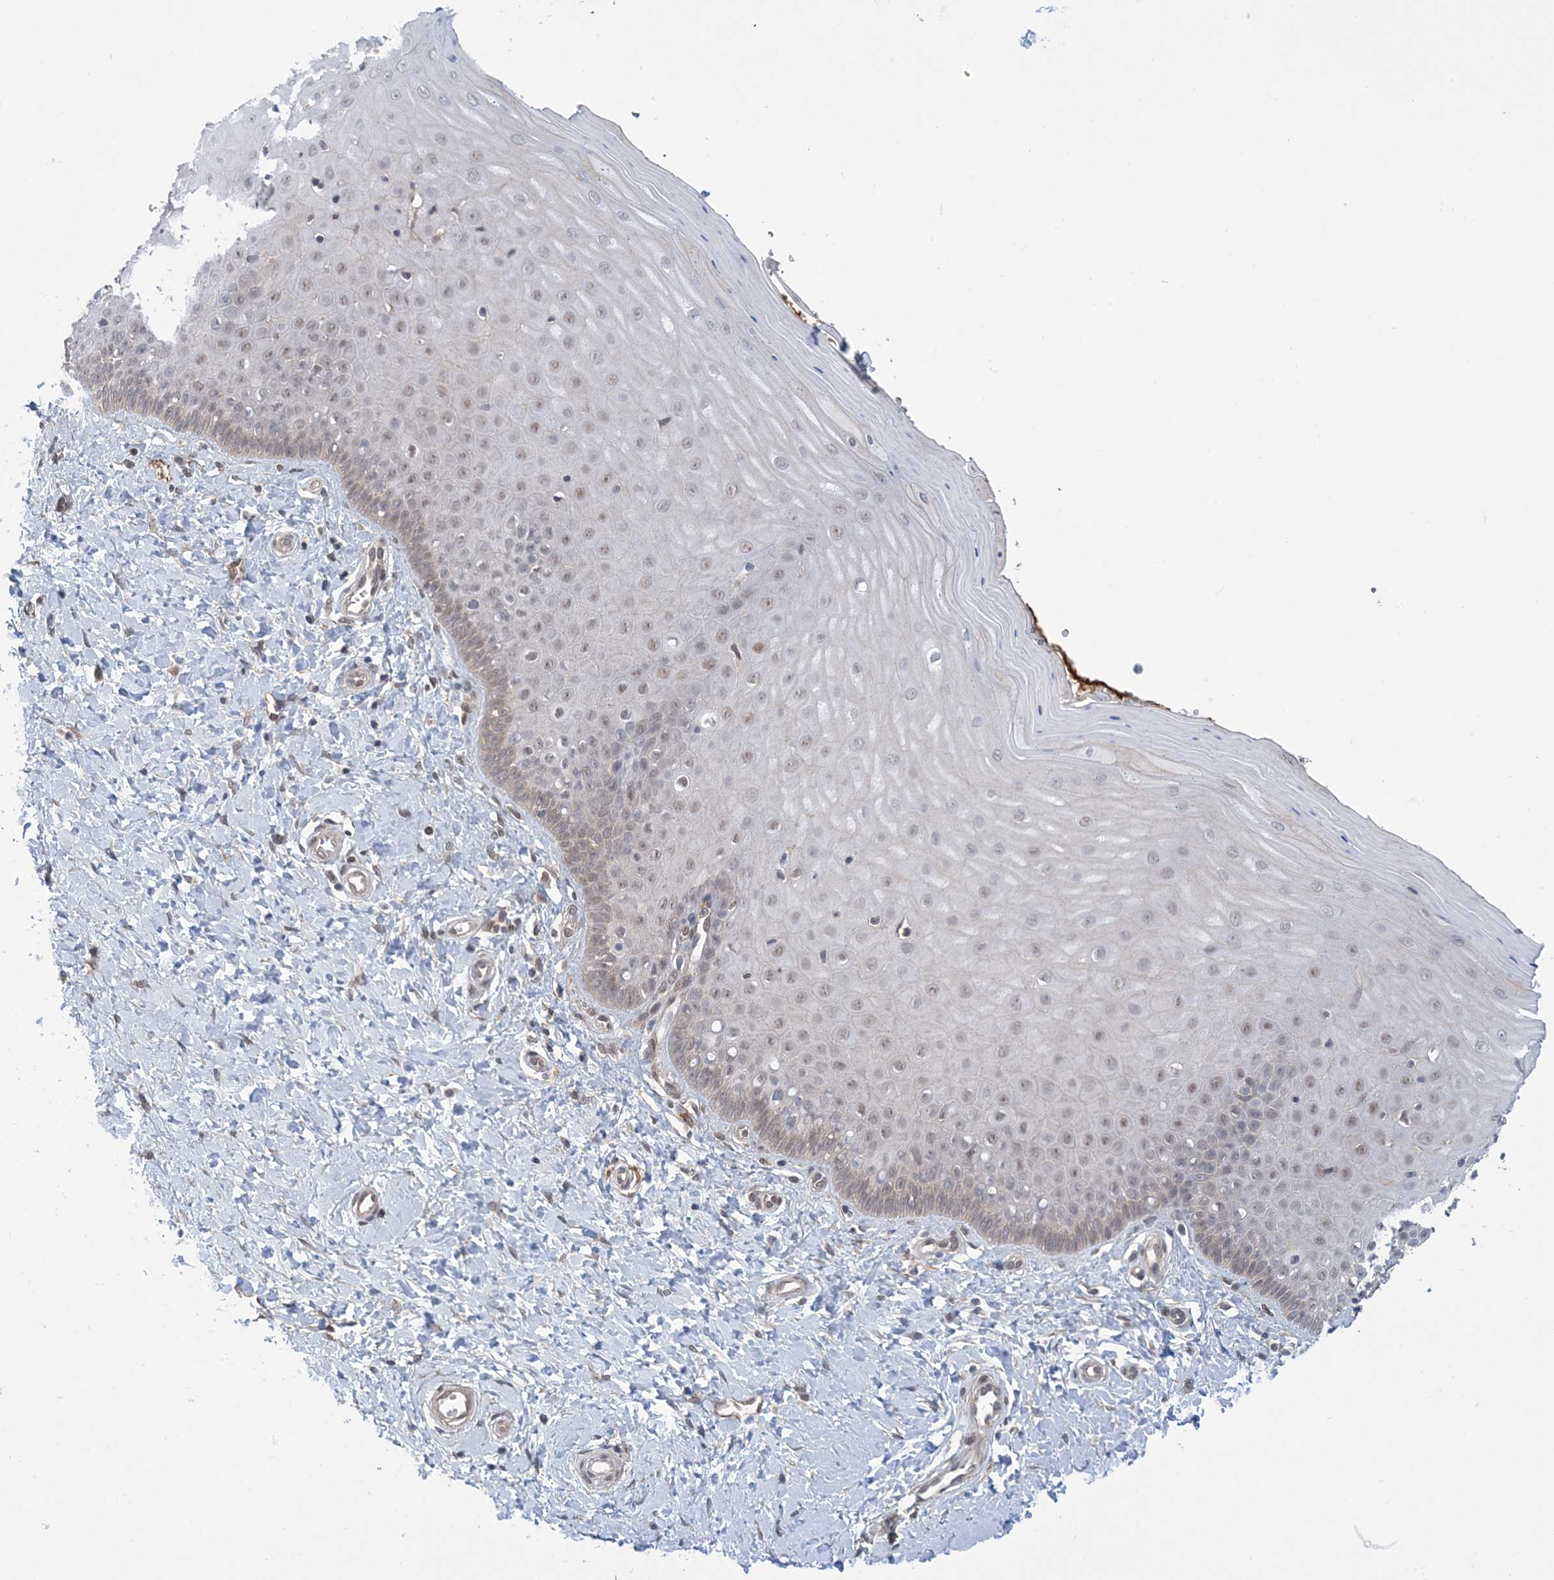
{"staining": {"intensity": "weak", "quantity": "<25%", "location": "cytoplasmic/membranous"}, "tissue": "cervix", "cell_type": "Glandular cells", "image_type": "normal", "snomed": [{"axis": "morphology", "description": "Normal tissue, NOS"}, {"axis": "topography", "description": "Cervix"}], "caption": "Protein analysis of normal cervix exhibits no significant positivity in glandular cells.", "gene": "ZNF8", "patient": {"sex": "female", "age": 55}}